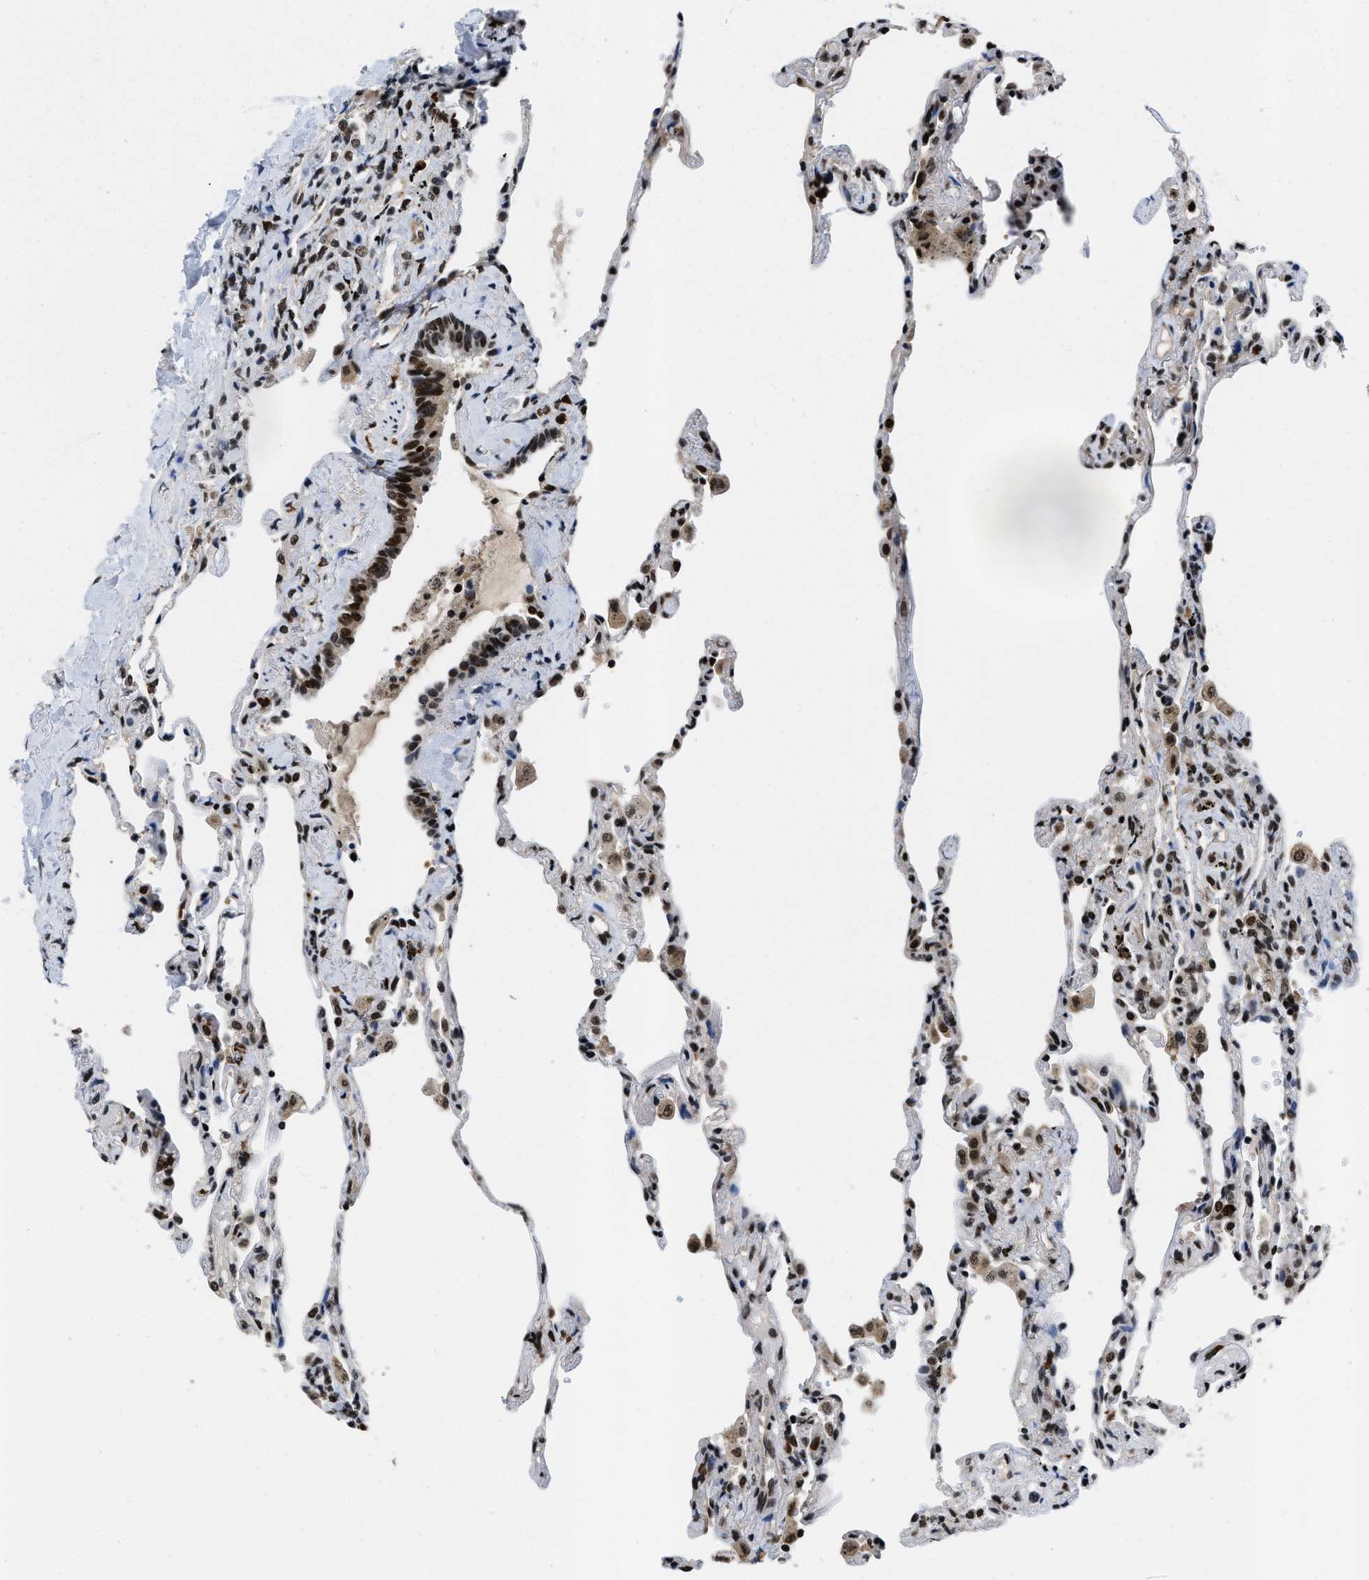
{"staining": {"intensity": "moderate", "quantity": ">75%", "location": "nuclear"}, "tissue": "lung", "cell_type": "Alveolar cells", "image_type": "normal", "snomed": [{"axis": "morphology", "description": "Normal tissue, NOS"}, {"axis": "topography", "description": "Lung"}], "caption": "Immunohistochemistry histopathology image of unremarkable lung: human lung stained using immunohistochemistry (IHC) shows medium levels of moderate protein expression localized specifically in the nuclear of alveolar cells, appearing as a nuclear brown color.", "gene": "SAFB", "patient": {"sex": "male", "age": 59}}